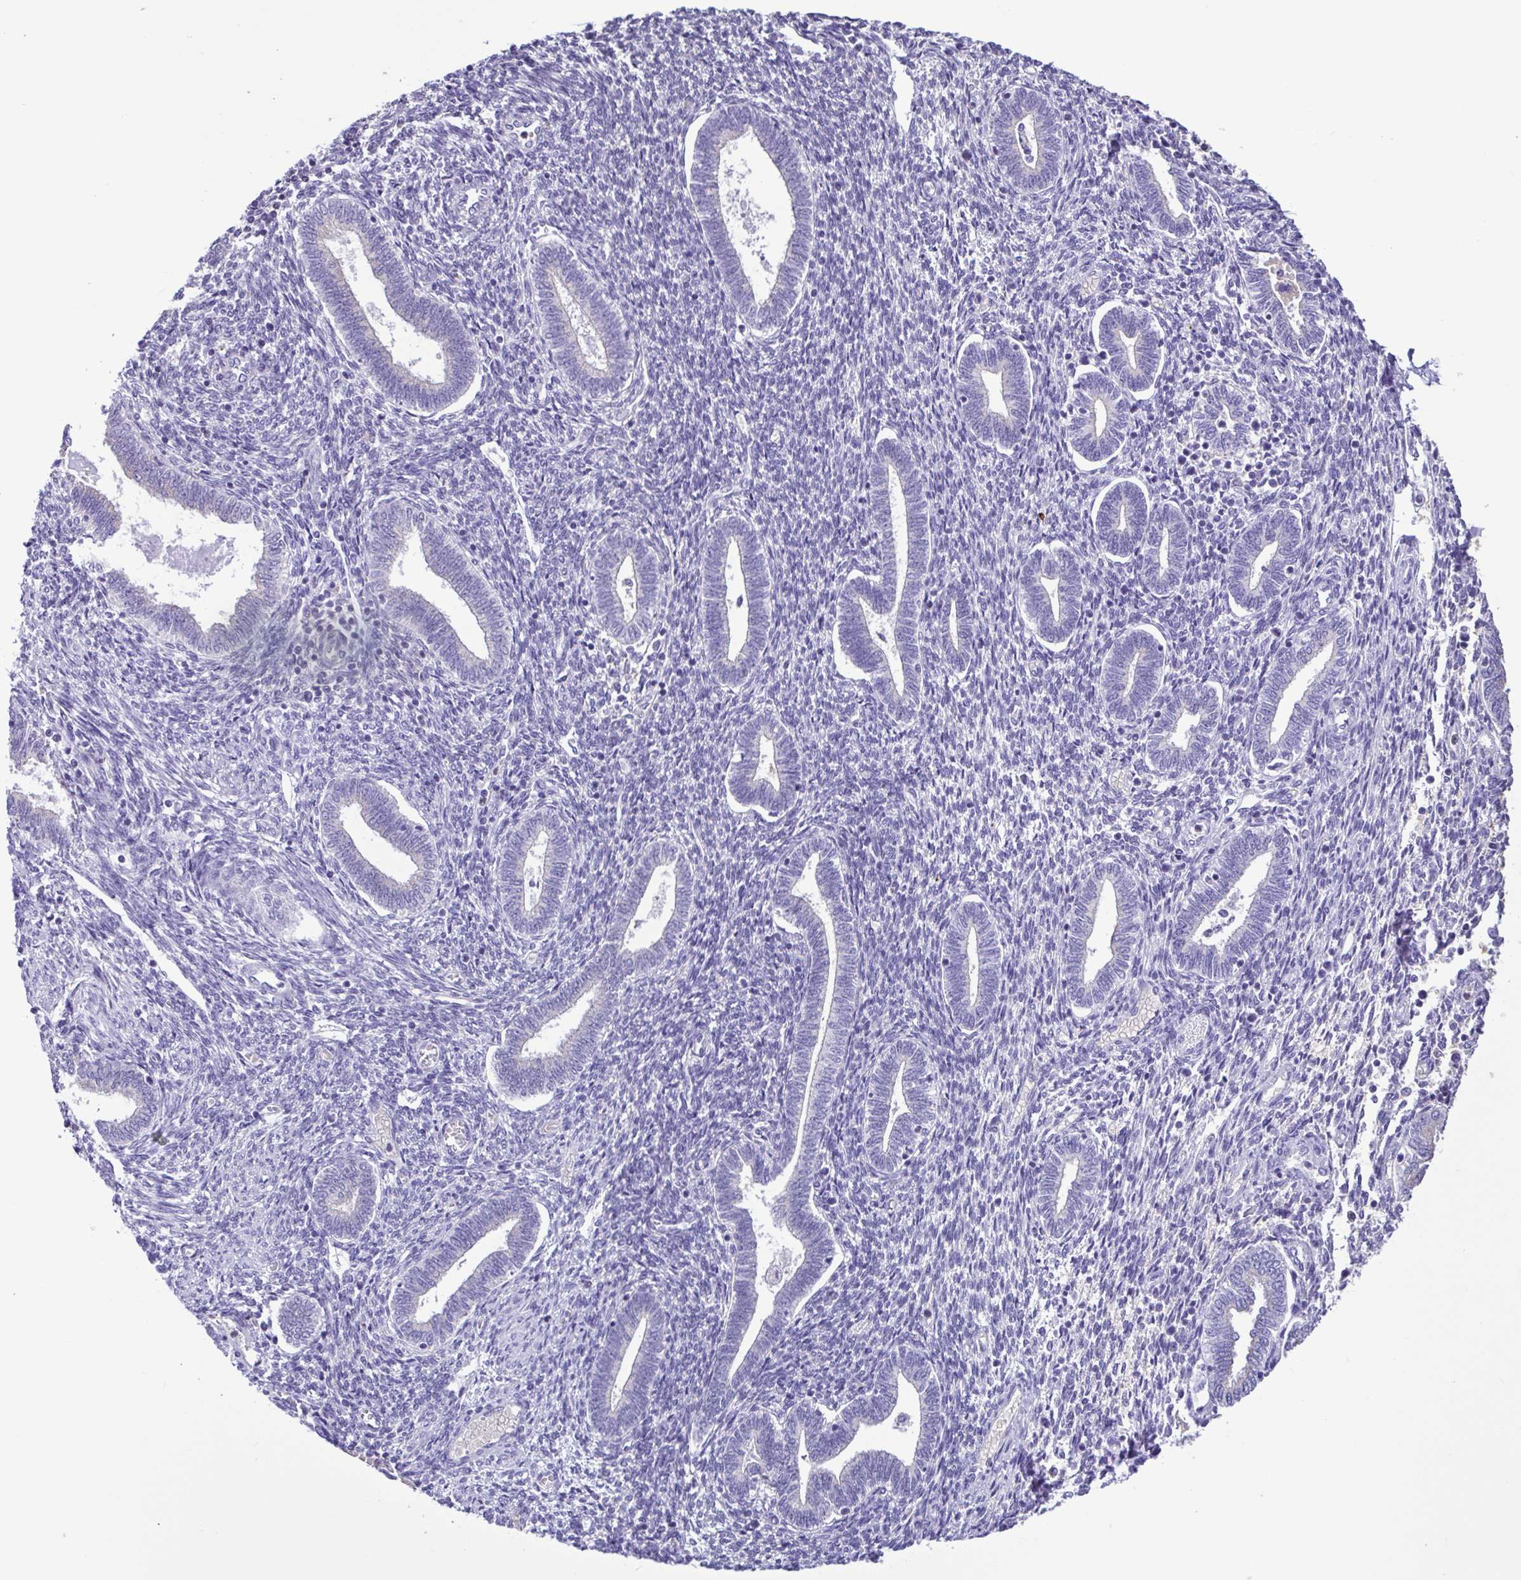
{"staining": {"intensity": "negative", "quantity": "none", "location": "none"}, "tissue": "endometrium", "cell_type": "Cells in endometrial stroma", "image_type": "normal", "snomed": [{"axis": "morphology", "description": "Normal tissue, NOS"}, {"axis": "topography", "description": "Endometrium"}], "caption": "This is an IHC micrograph of benign endometrium. There is no expression in cells in endometrial stroma.", "gene": "CBY2", "patient": {"sex": "female", "age": 42}}